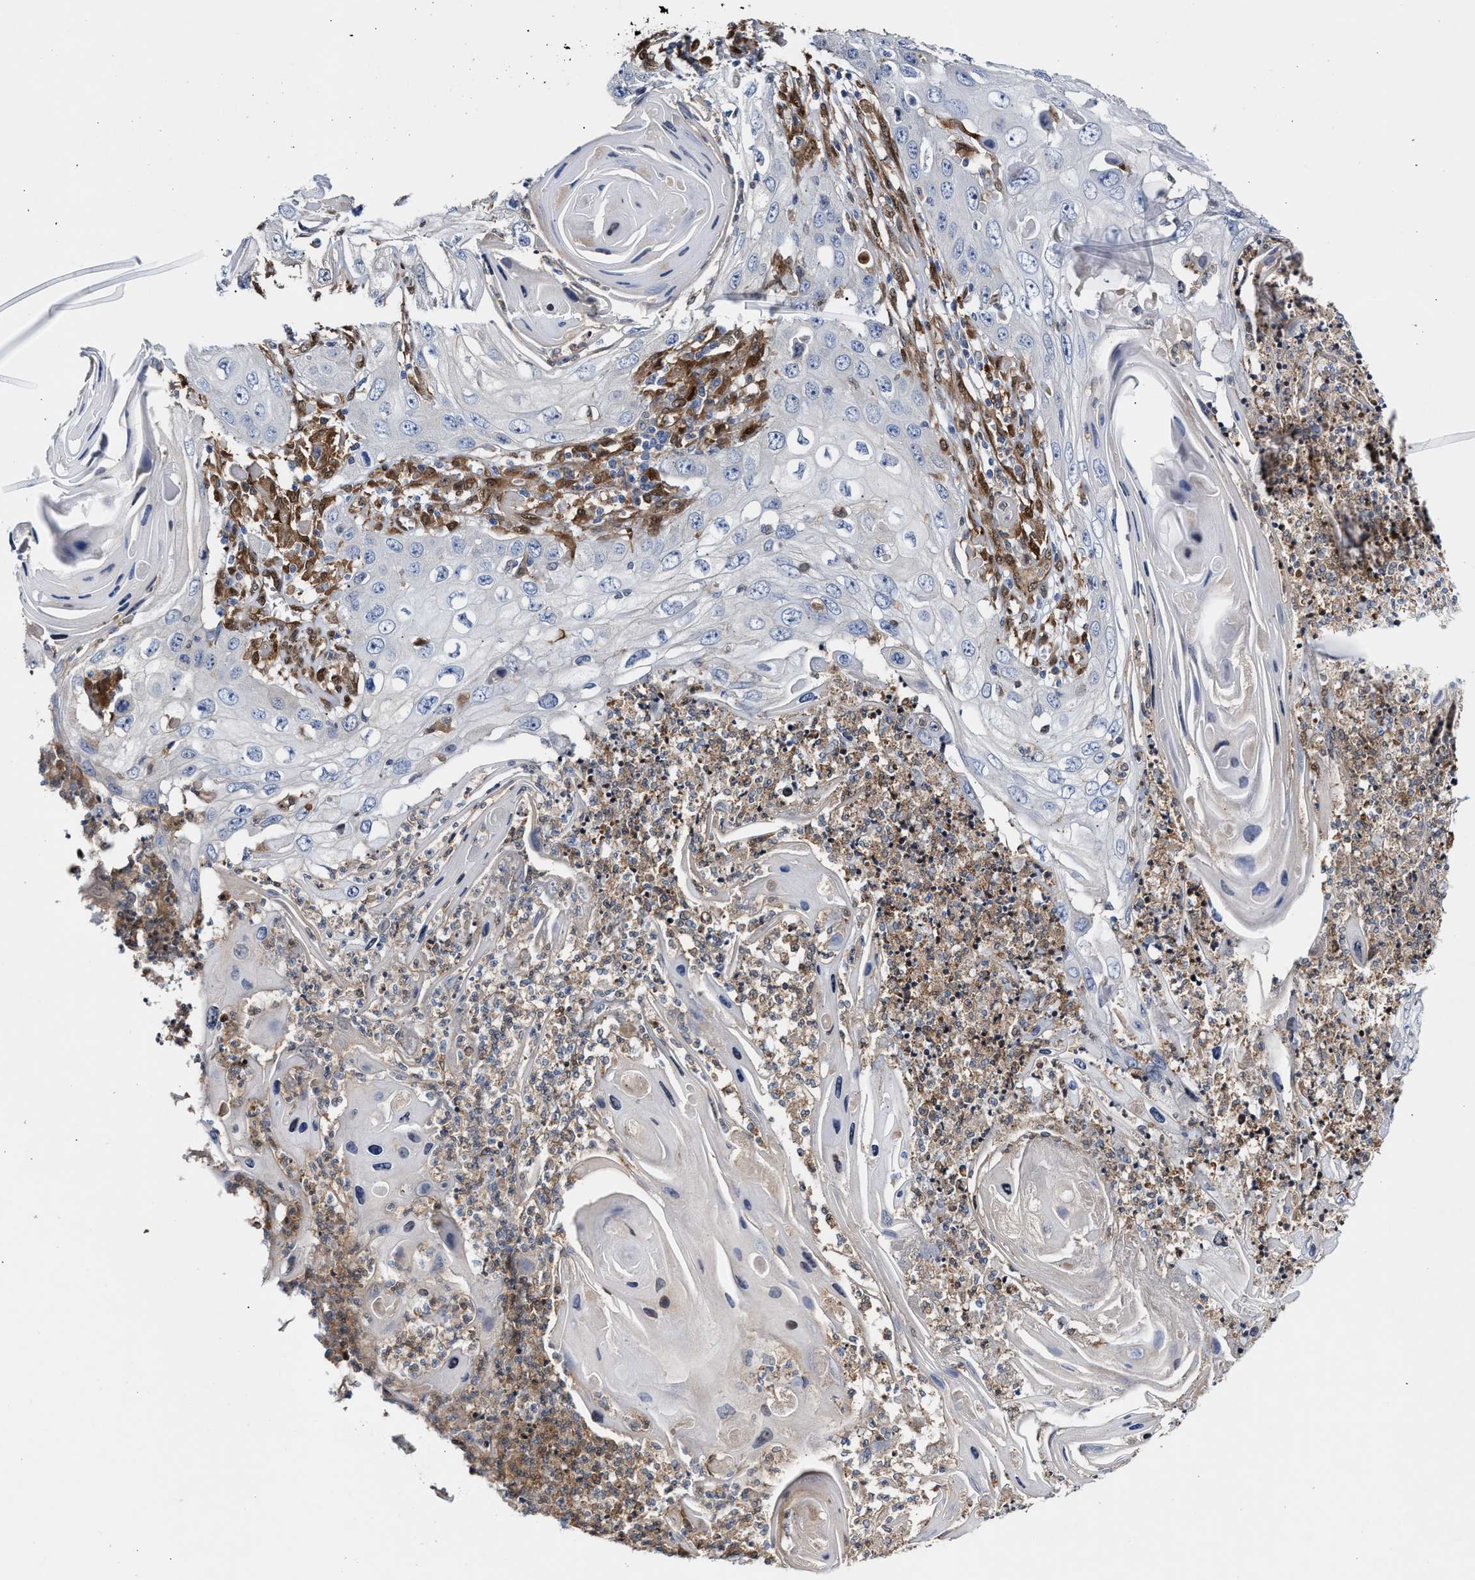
{"staining": {"intensity": "weak", "quantity": "<25%", "location": "cytoplasmic/membranous"}, "tissue": "skin cancer", "cell_type": "Tumor cells", "image_type": "cancer", "snomed": [{"axis": "morphology", "description": "Squamous cell carcinoma, NOS"}, {"axis": "topography", "description": "Skin"}], "caption": "Immunohistochemistry (IHC) of skin cancer (squamous cell carcinoma) displays no expression in tumor cells. (Immunohistochemistry, brightfield microscopy, high magnification).", "gene": "TP53I3", "patient": {"sex": "male", "age": 55}}